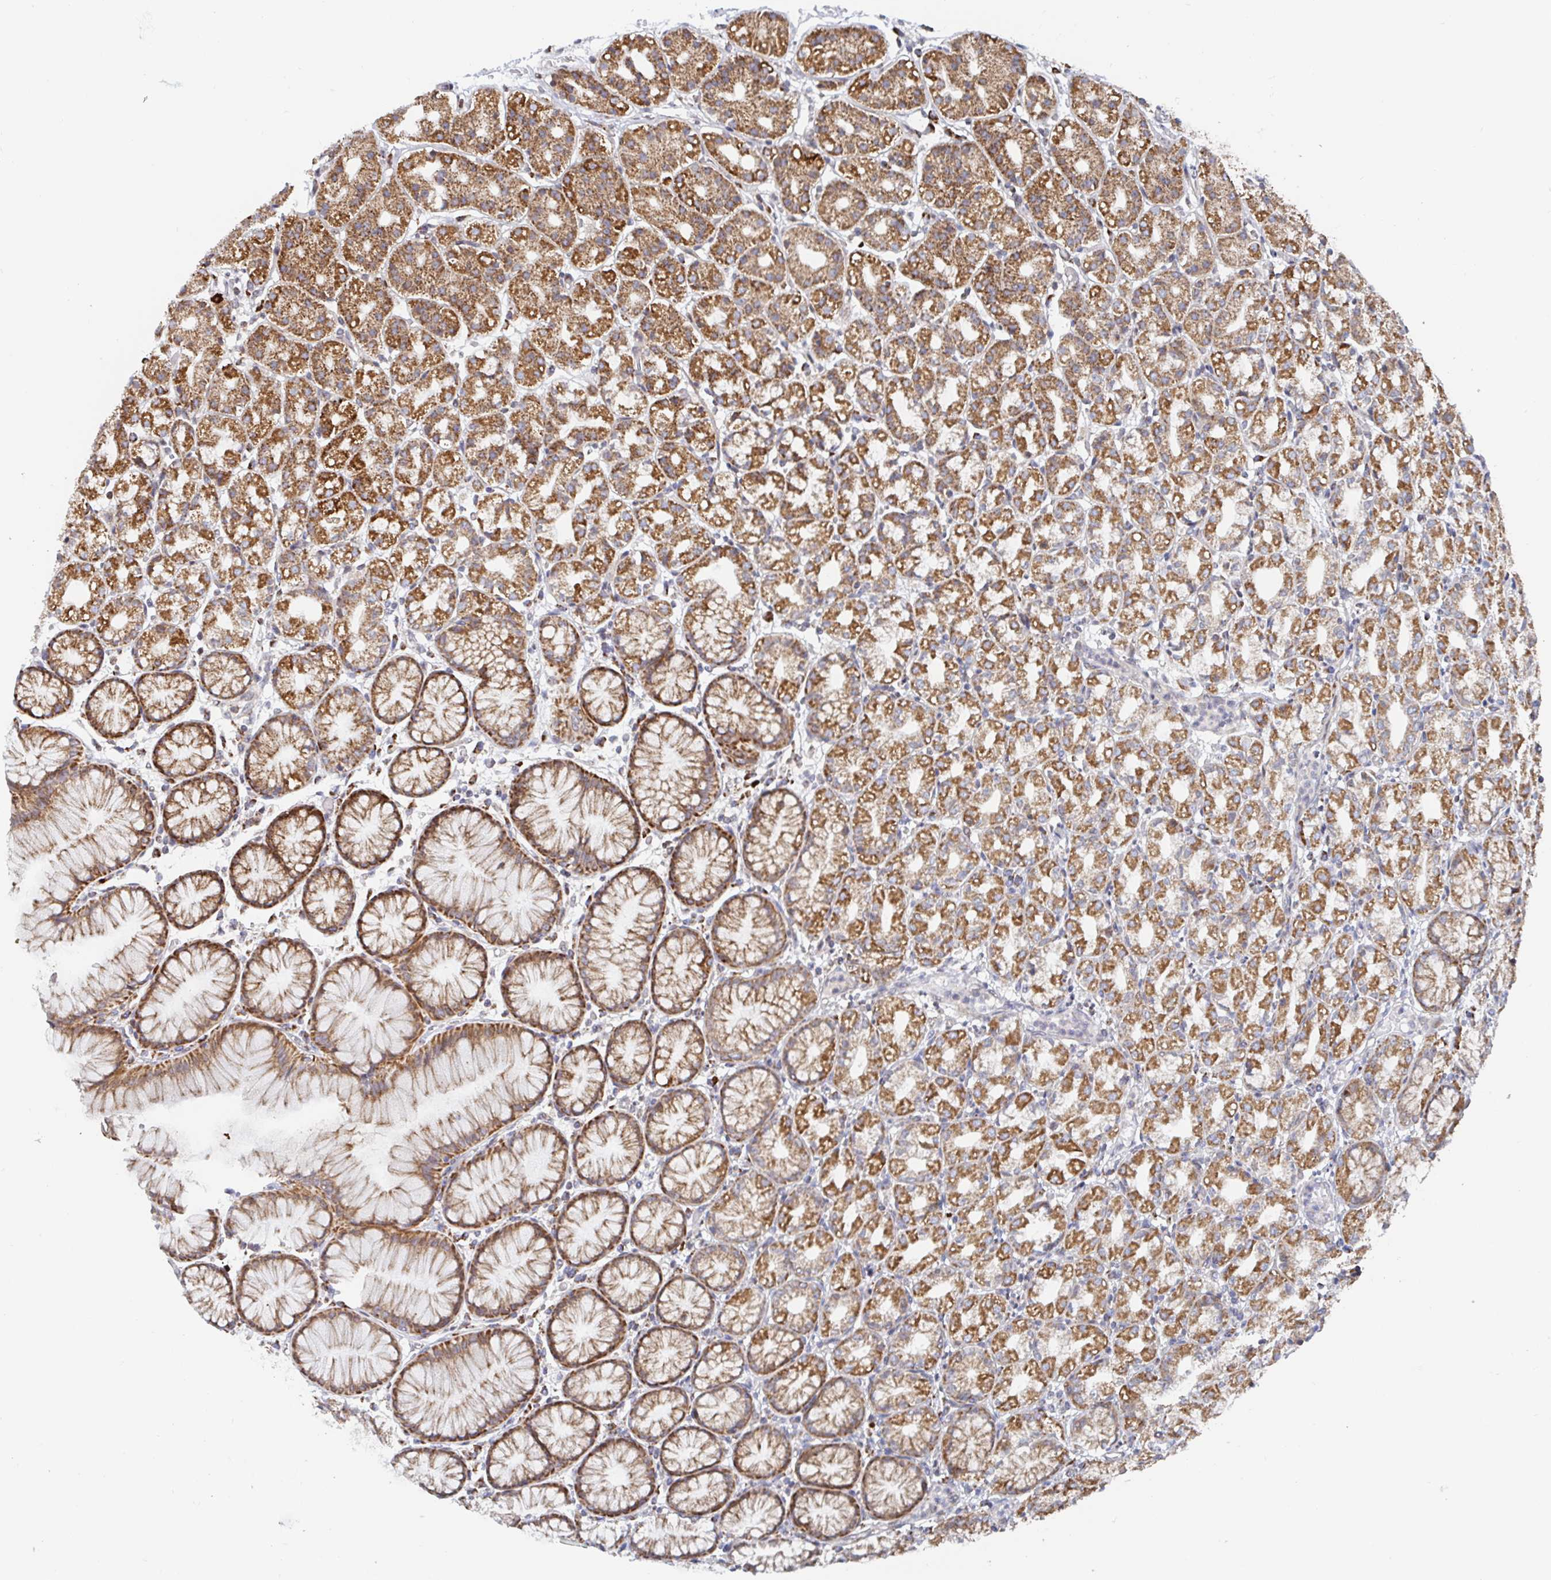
{"staining": {"intensity": "moderate", "quantity": ">75%", "location": "cytoplasmic/membranous"}, "tissue": "stomach", "cell_type": "Glandular cells", "image_type": "normal", "snomed": [{"axis": "morphology", "description": "Normal tissue, NOS"}, {"axis": "topography", "description": "Stomach"}], "caption": "Unremarkable stomach demonstrates moderate cytoplasmic/membranous positivity in approximately >75% of glandular cells, visualized by immunohistochemistry. Nuclei are stained in blue.", "gene": "STARD8", "patient": {"sex": "female", "age": 57}}